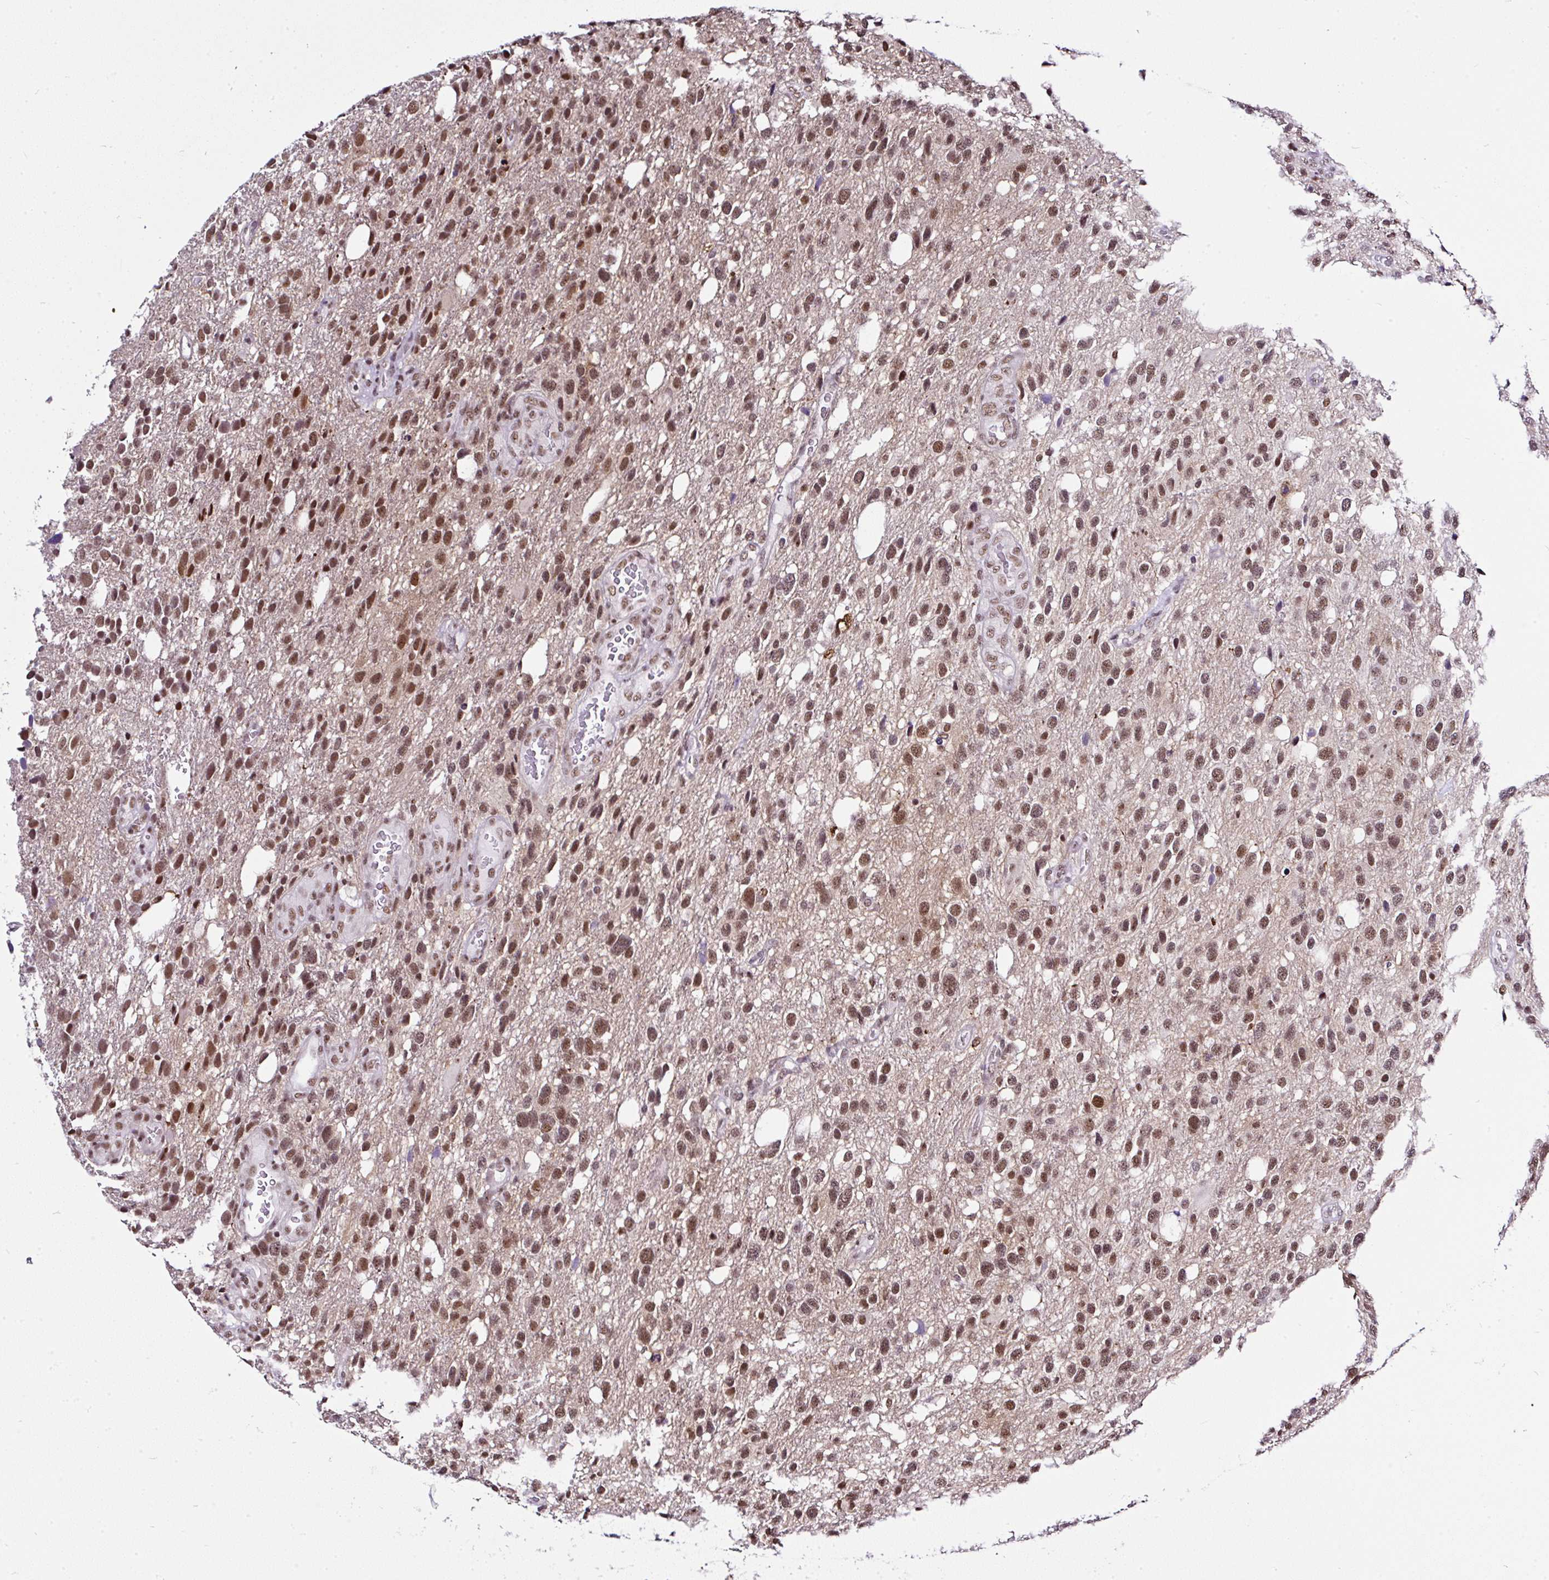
{"staining": {"intensity": "moderate", "quantity": ">75%", "location": "nuclear"}, "tissue": "glioma", "cell_type": "Tumor cells", "image_type": "cancer", "snomed": [{"axis": "morphology", "description": "Glioma, malignant, High grade"}, {"axis": "topography", "description": "Brain"}], "caption": "DAB (3,3'-diaminobenzidine) immunohistochemical staining of glioma shows moderate nuclear protein expression in approximately >75% of tumor cells.", "gene": "PTPN2", "patient": {"sex": "female", "age": 58}}